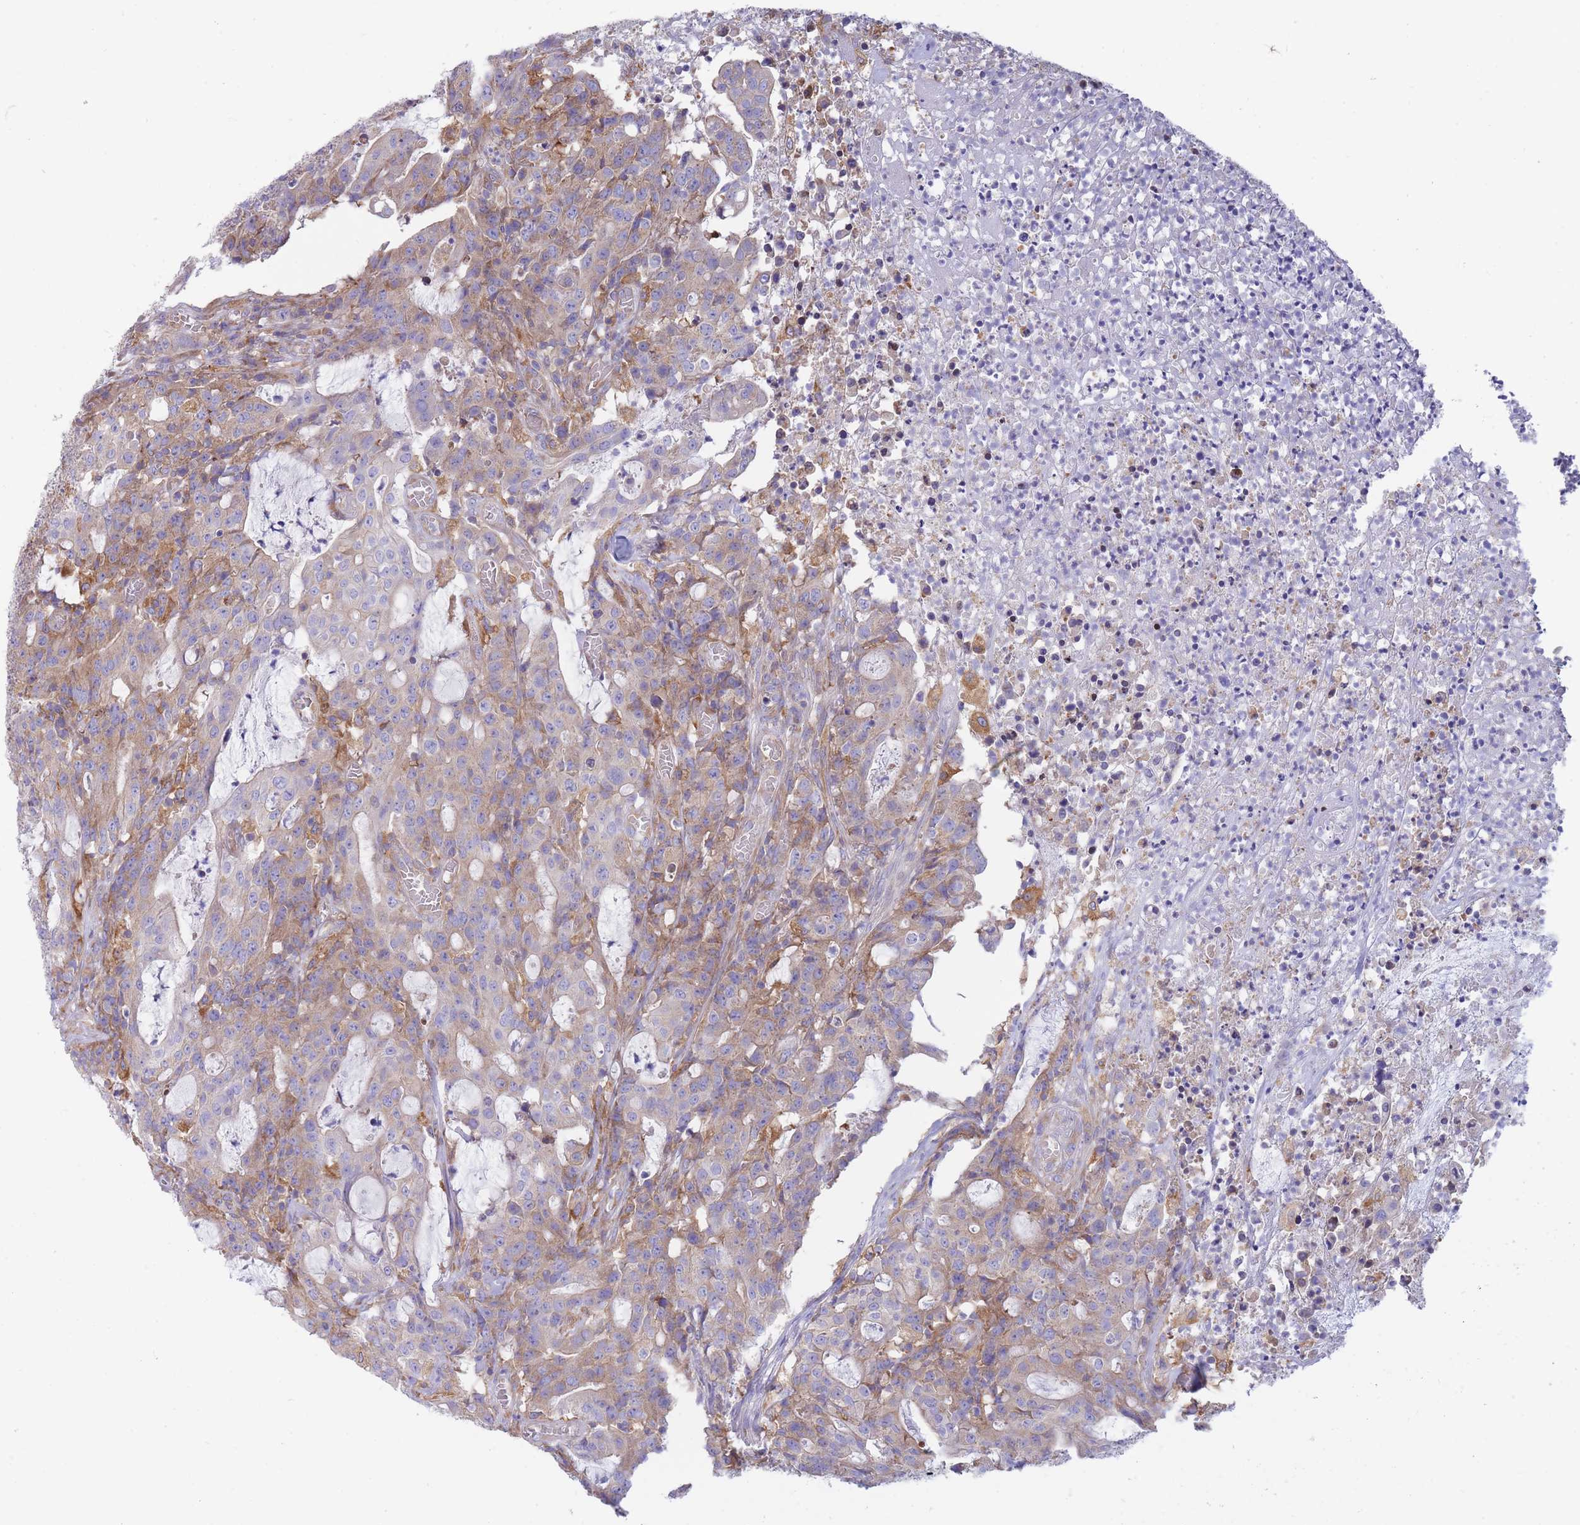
{"staining": {"intensity": "moderate", "quantity": "25%-75%", "location": "cytoplasmic/membranous"}, "tissue": "colorectal cancer", "cell_type": "Tumor cells", "image_type": "cancer", "snomed": [{"axis": "morphology", "description": "Adenocarcinoma, NOS"}, {"axis": "topography", "description": "Colon"}], "caption": "Colorectal adenocarcinoma was stained to show a protein in brown. There is medium levels of moderate cytoplasmic/membranous expression in about 25%-75% of tumor cells.", "gene": "SH2B2", "patient": {"sex": "male", "age": 83}}